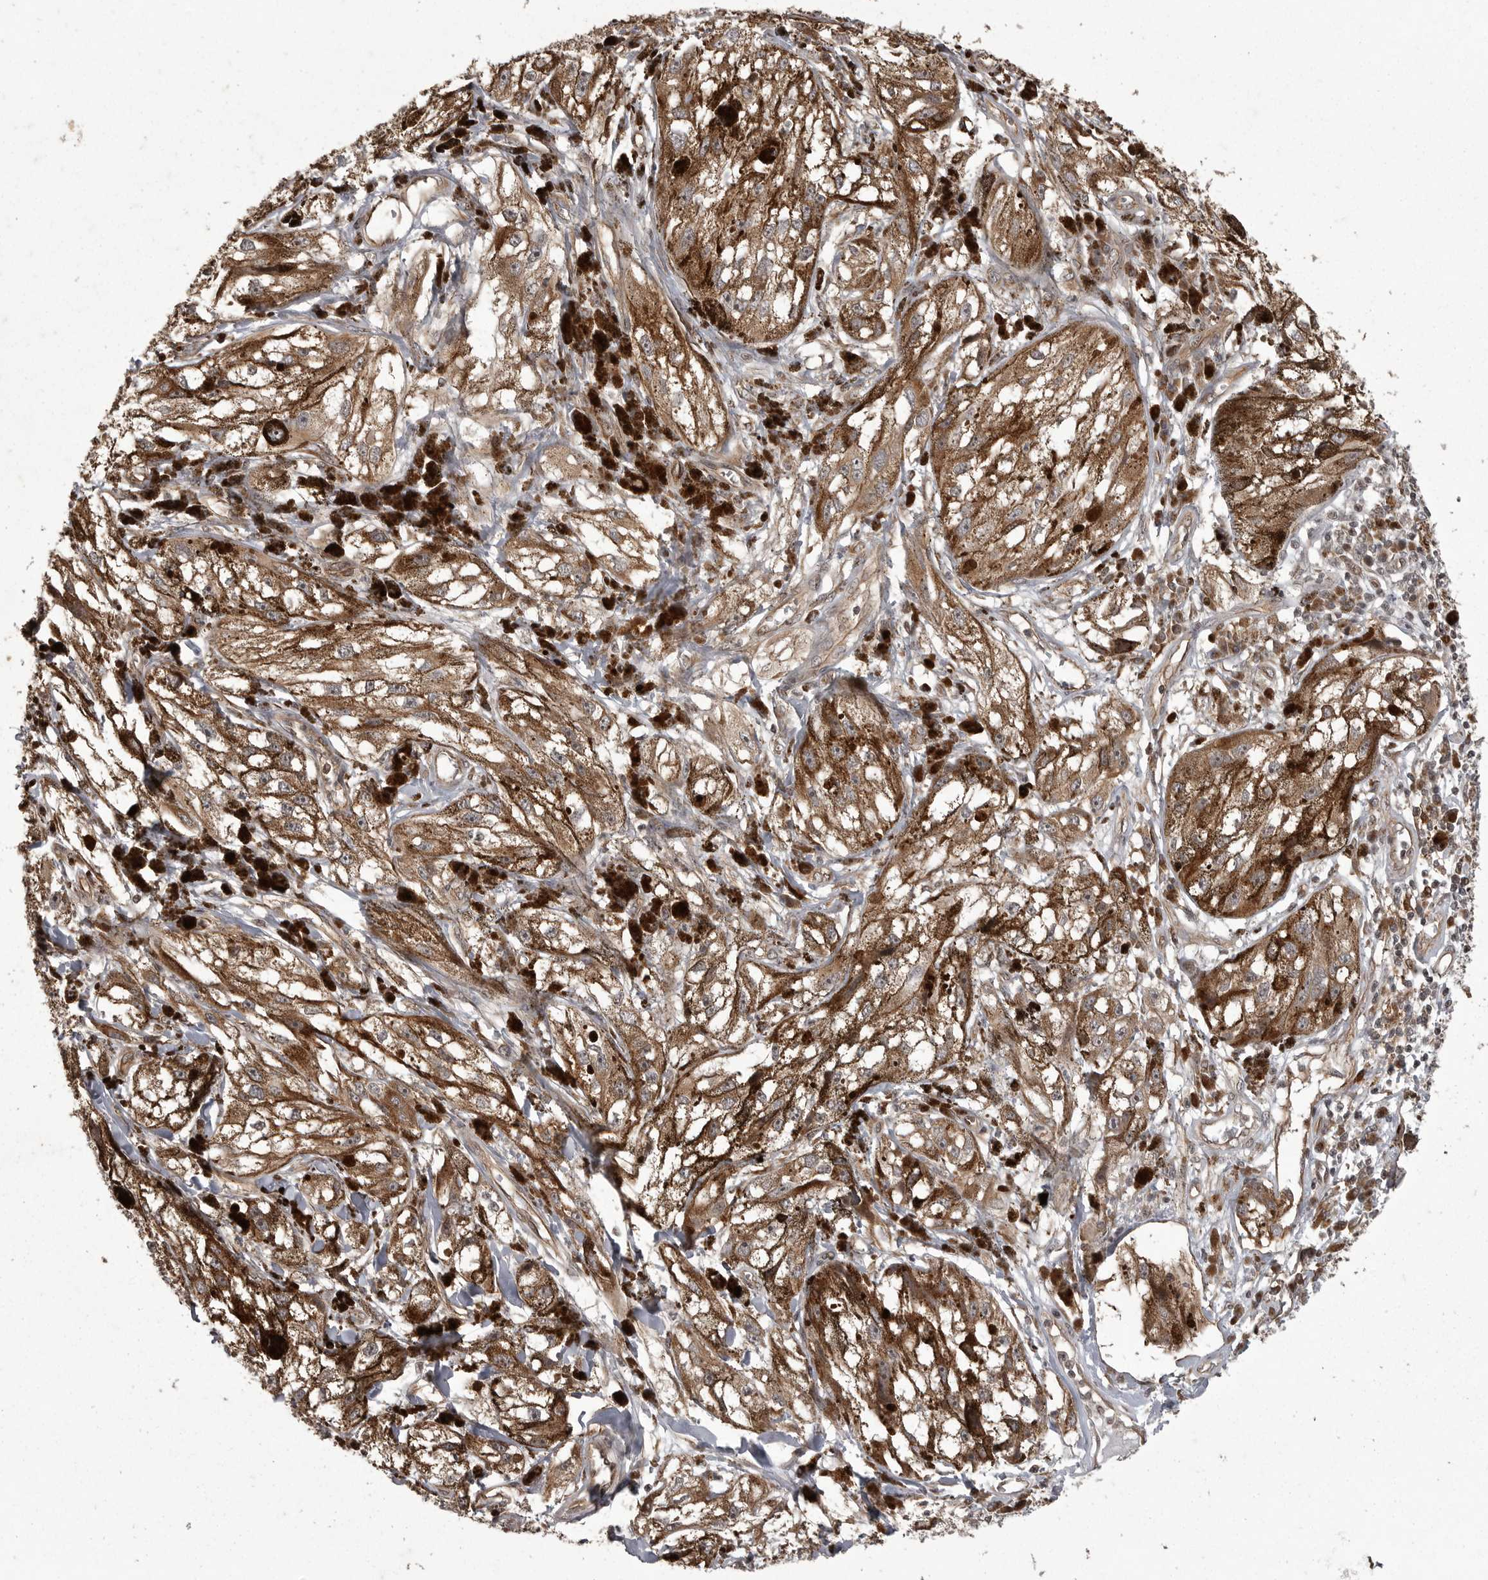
{"staining": {"intensity": "moderate", "quantity": ">75%", "location": "cytoplasmic/membranous"}, "tissue": "melanoma", "cell_type": "Tumor cells", "image_type": "cancer", "snomed": [{"axis": "morphology", "description": "Malignant melanoma, NOS"}, {"axis": "topography", "description": "Skin"}], "caption": "Moderate cytoplasmic/membranous positivity is present in about >75% of tumor cells in melanoma.", "gene": "DNAJC8", "patient": {"sex": "male", "age": 88}}